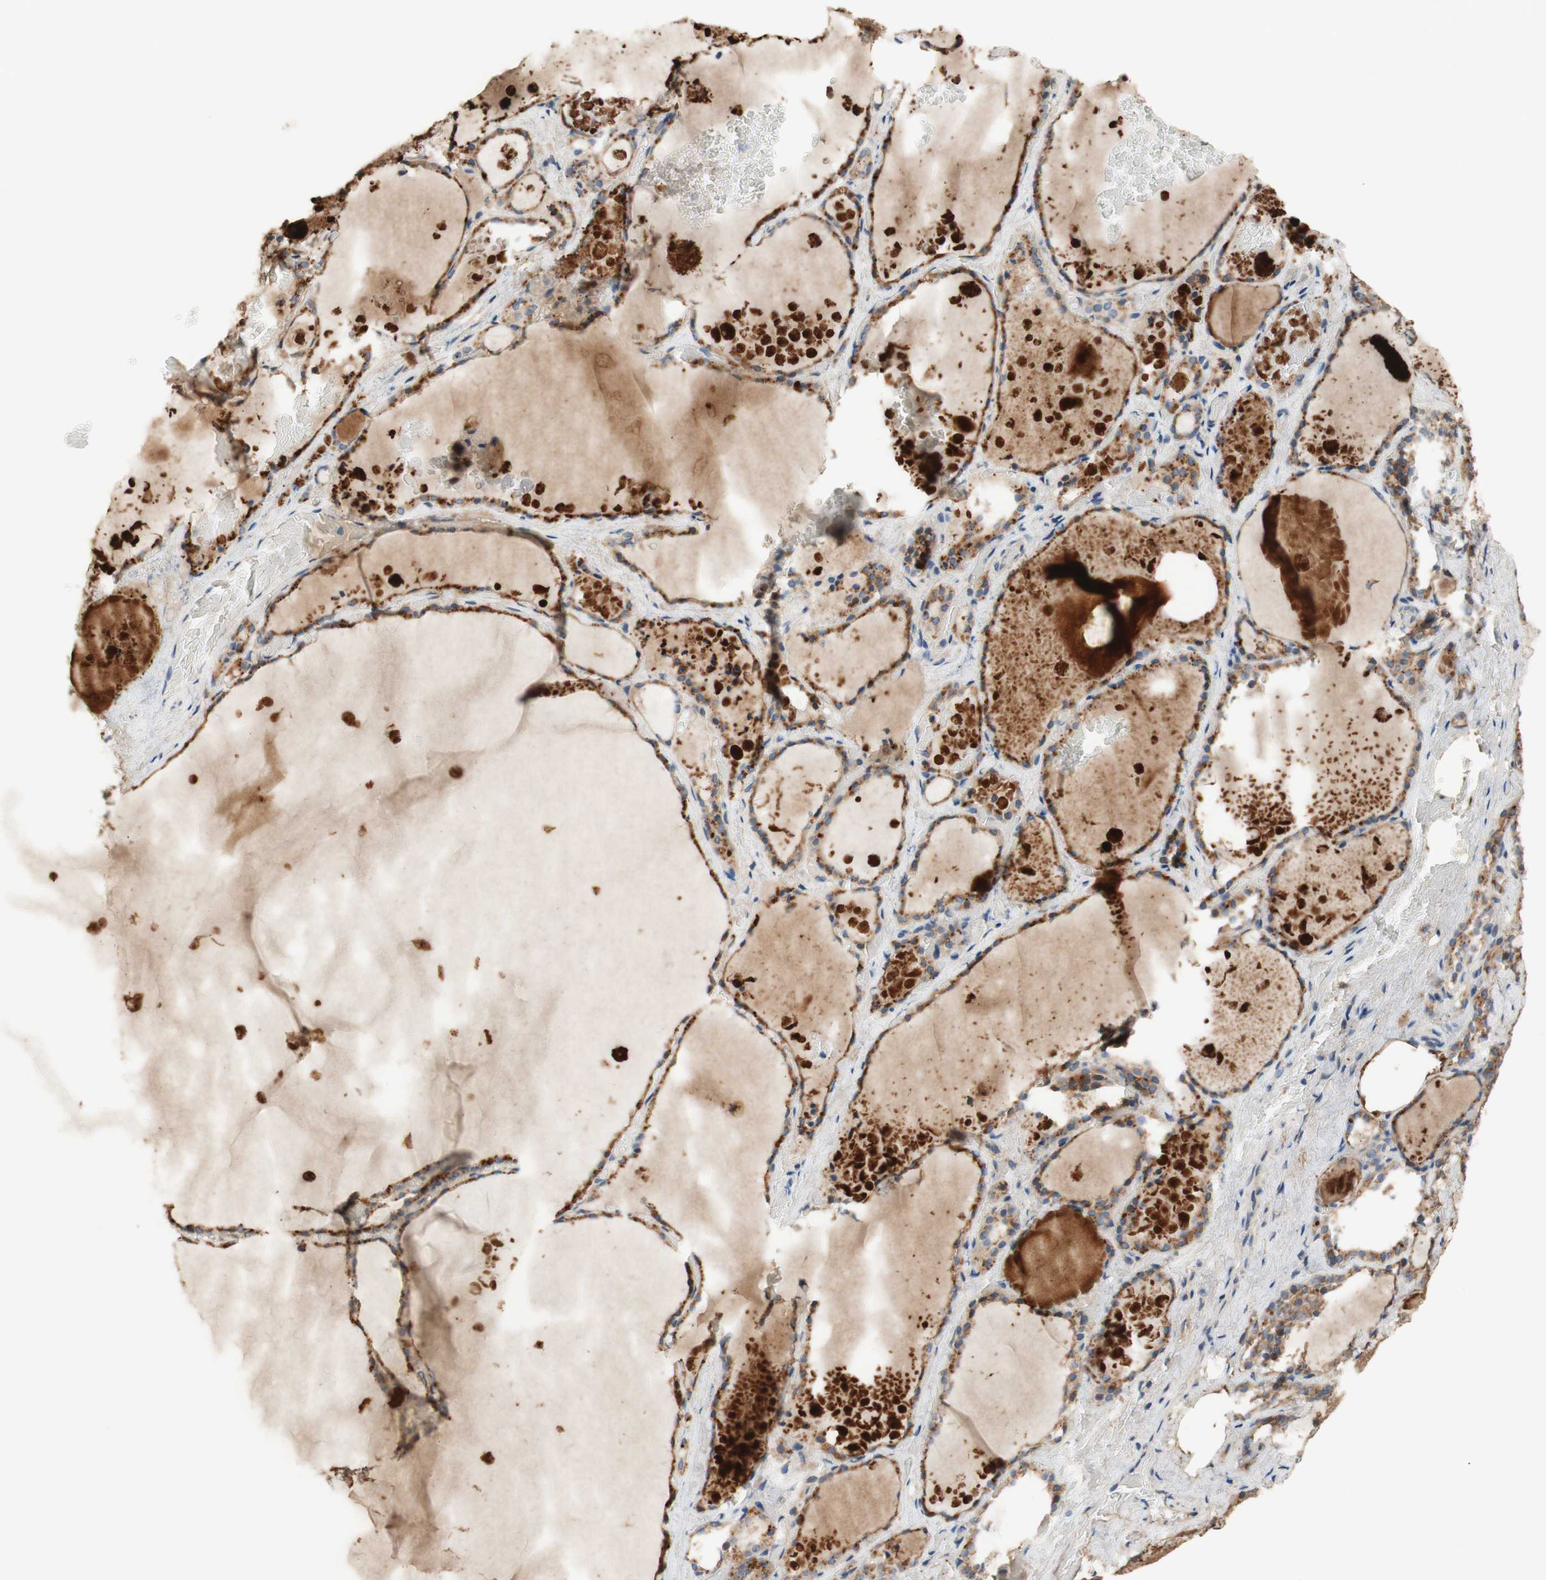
{"staining": {"intensity": "strong", "quantity": ">75%", "location": "cytoplasmic/membranous"}, "tissue": "thyroid gland", "cell_type": "Glandular cells", "image_type": "normal", "snomed": [{"axis": "morphology", "description": "Normal tissue, NOS"}, {"axis": "topography", "description": "Thyroid gland"}], "caption": "A high-resolution image shows immunohistochemistry staining of unremarkable thyroid gland, which demonstrates strong cytoplasmic/membranous expression in approximately >75% of glandular cells.", "gene": "PTPN21", "patient": {"sex": "male", "age": 61}}